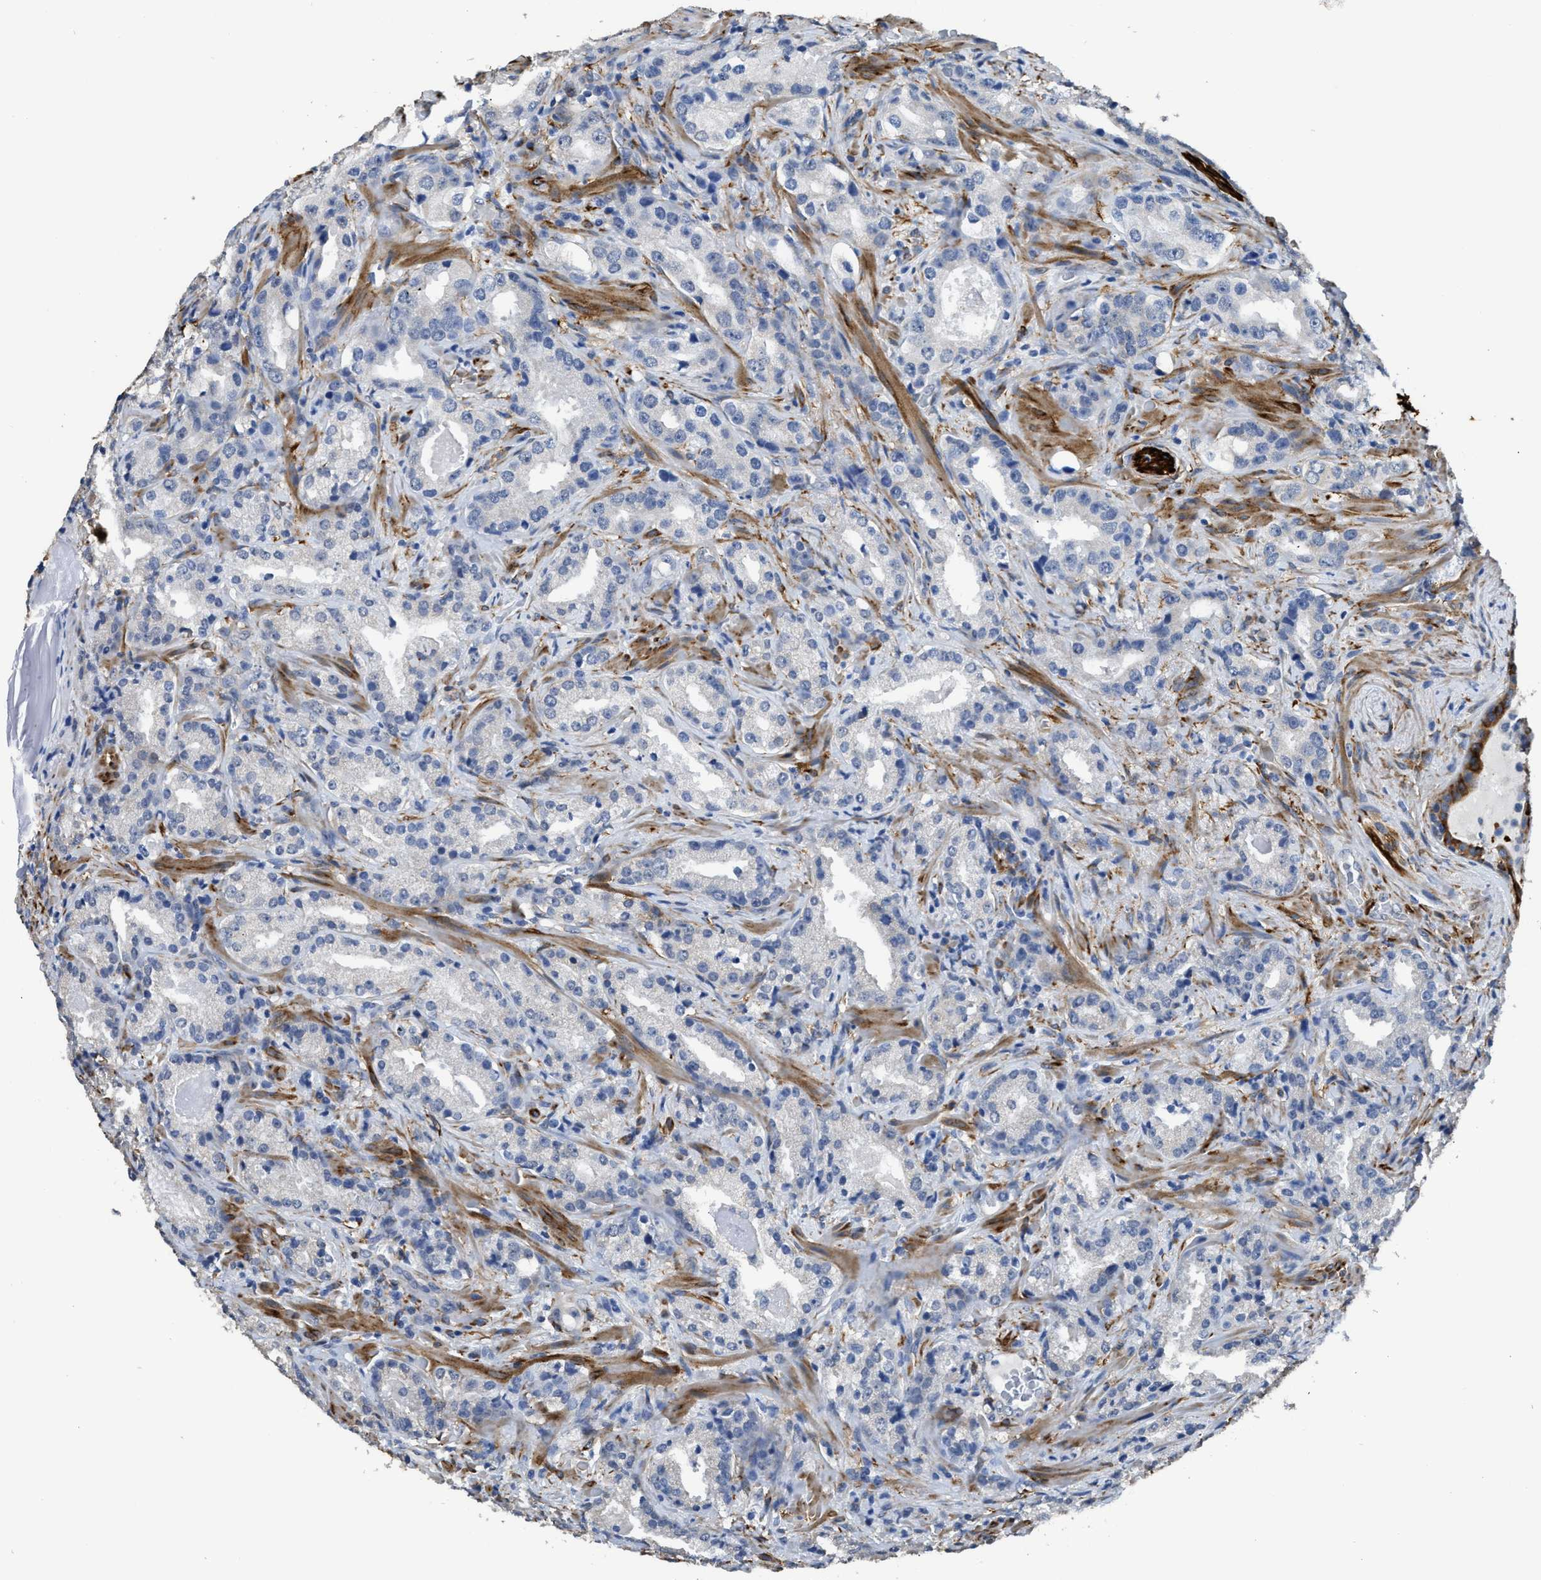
{"staining": {"intensity": "negative", "quantity": "none", "location": "none"}, "tissue": "prostate cancer", "cell_type": "Tumor cells", "image_type": "cancer", "snomed": [{"axis": "morphology", "description": "Adenocarcinoma, High grade"}, {"axis": "topography", "description": "Prostate"}], "caption": "There is no significant expression in tumor cells of prostate cancer (adenocarcinoma (high-grade)).", "gene": "ZSWIM5", "patient": {"sex": "male", "age": 63}}